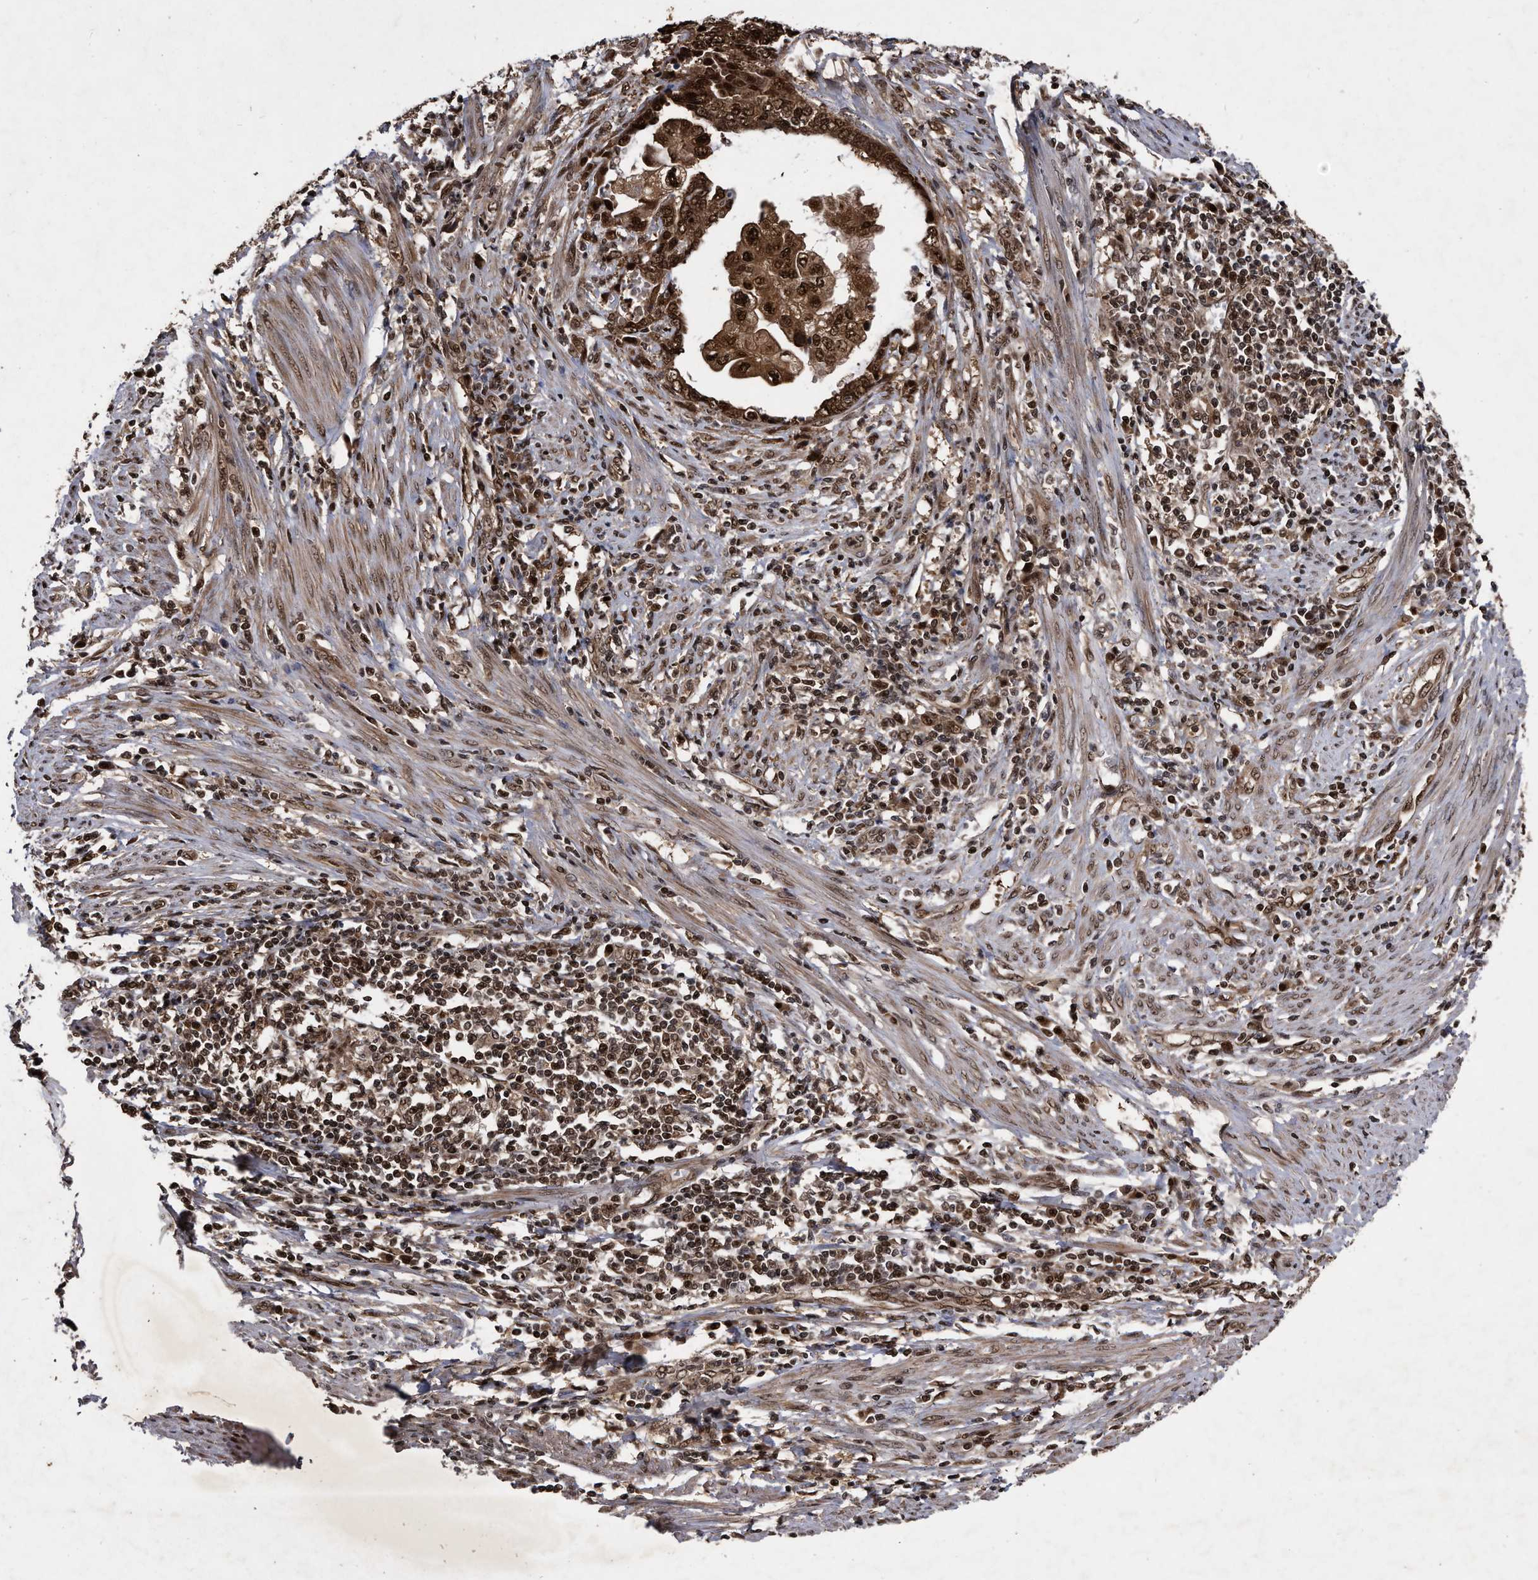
{"staining": {"intensity": "strong", "quantity": ">75%", "location": "cytoplasmic/membranous,nuclear"}, "tissue": "endometrial cancer", "cell_type": "Tumor cells", "image_type": "cancer", "snomed": [{"axis": "morphology", "description": "Adenocarcinoma, NOS"}, {"axis": "topography", "description": "Uterus"}, {"axis": "topography", "description": "Endometrium"}], "caption": "Approximately >75% of tumor cells in human endometrial adenocarcinoma display strong cytoplasmic/membranous and nuclear protein staining as visualized by brown immunohistochemical staining.", "gene": "RAD23B", "patient": {"sex": "female", "age": 70}}